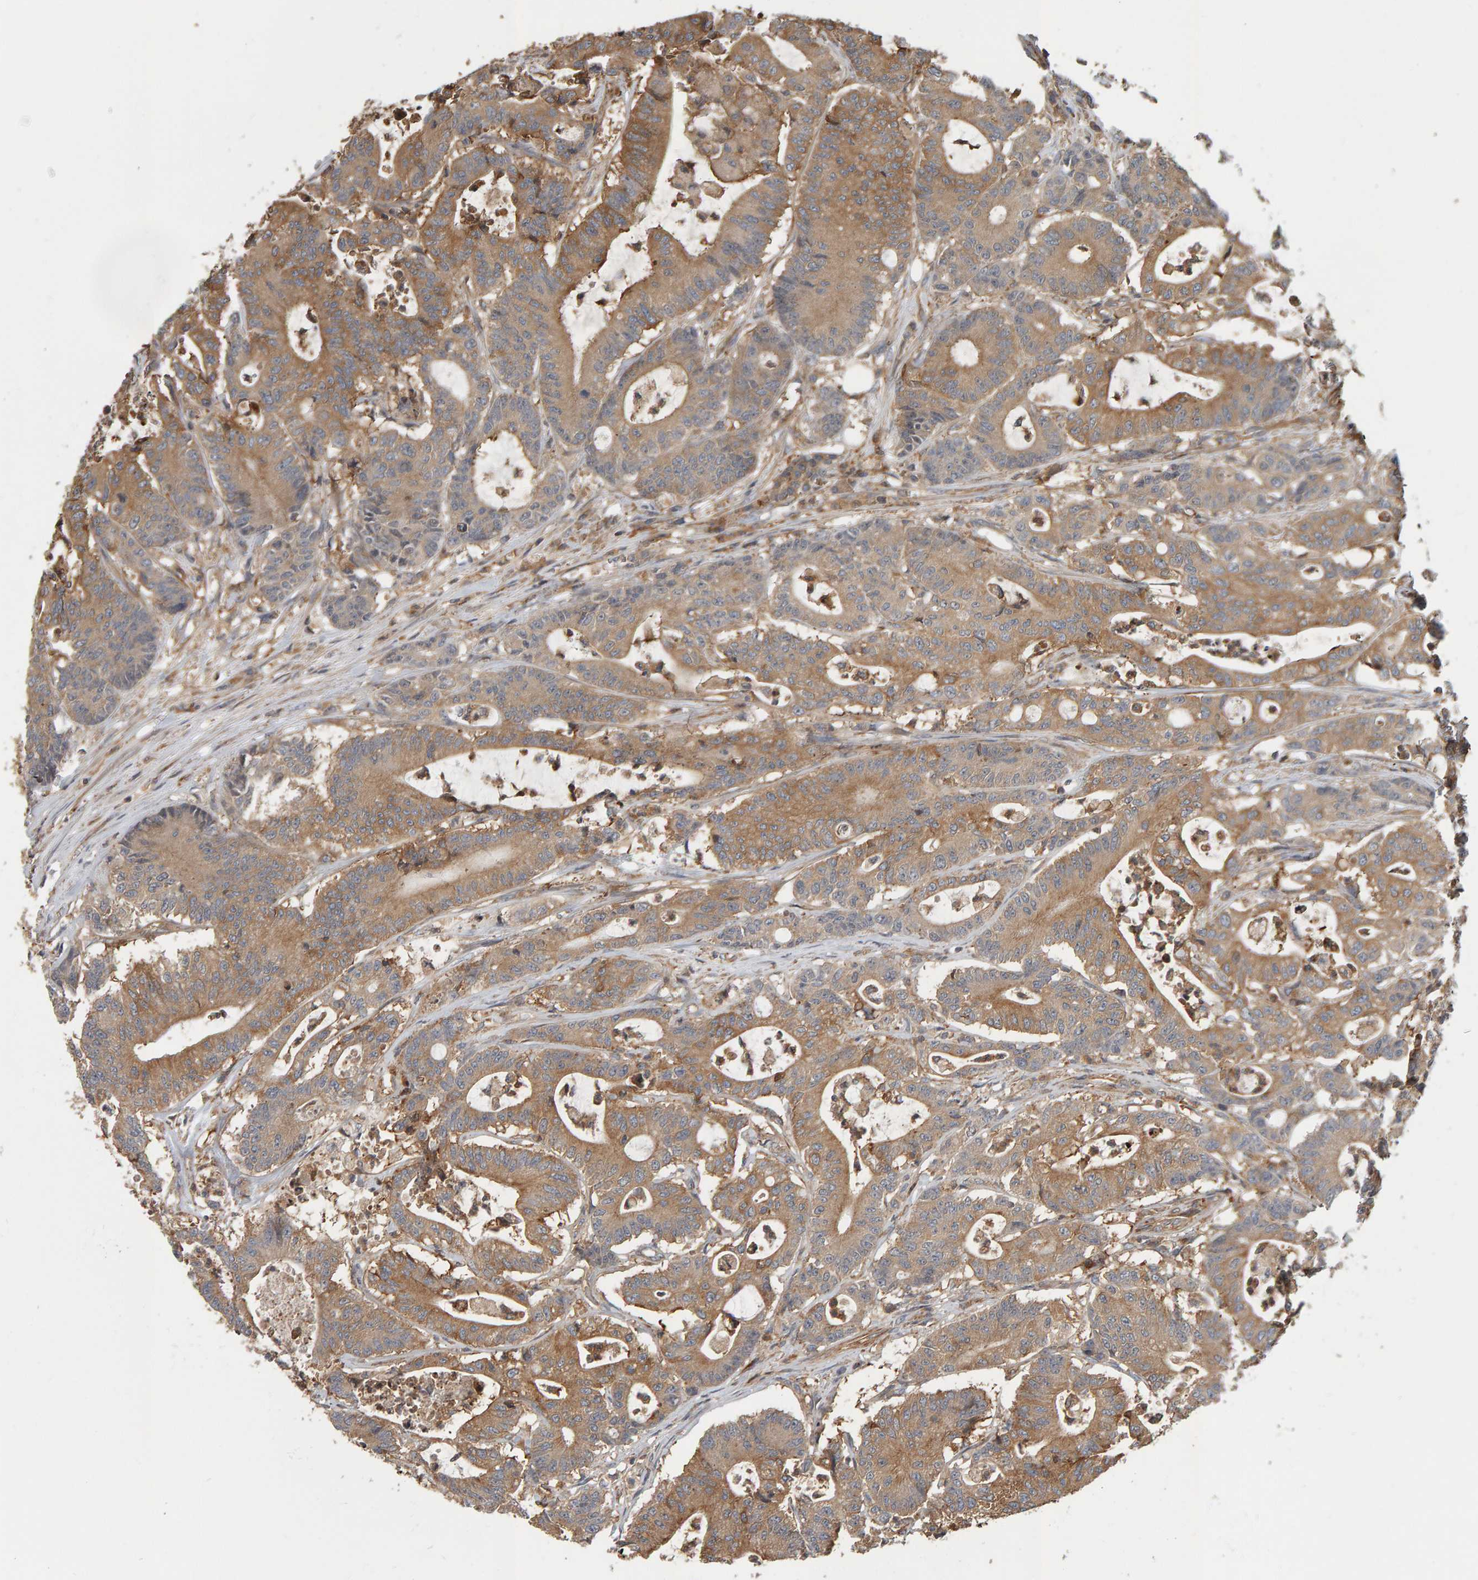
{"staining": {"intensity": "moderate", "quantity": ">75%", "location": "cytoplasmic/membranous"}, "tissue": "colorectal cancer", "cell_type": "Tumor cells", "image_type": "cancer", "snomed": [{"axis": "morphology", "description": "Adenocarcinoma, NOS"}, {"axis": "topography", "description": "Colon"}], "caption": "Moderate cytoplasmic/membranous expression is present in about >75% of tumor cells in colorectal cancer (adenocarcinoma). (DAB = brown stain, brightfield microscopy at high magnification).", "gene": "C9orf72", "patient": {"sex": "female", "age": 84}}